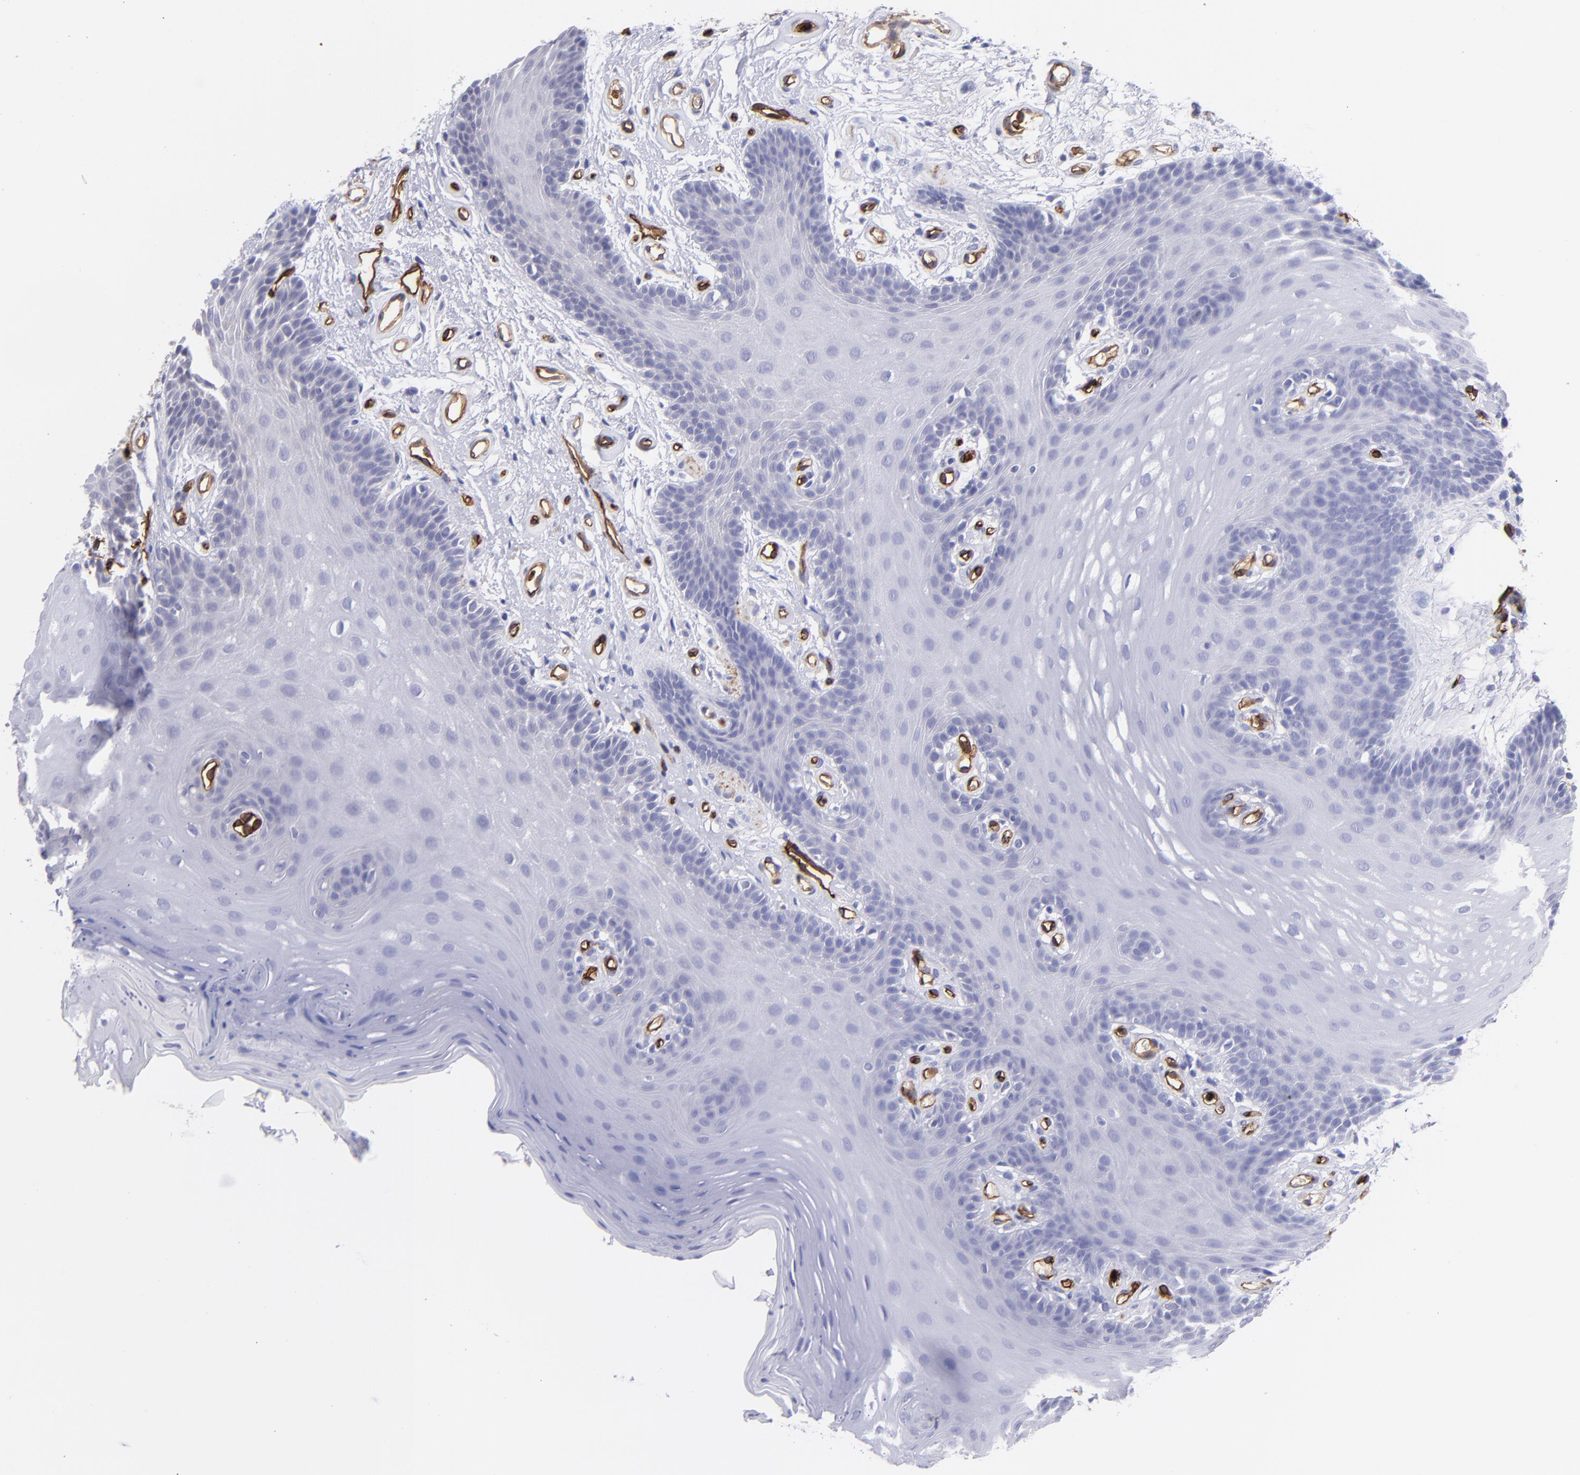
{"staining": {"intensity": "negative", "quantity": "none", "location": "none"}, "tissue": "oral mucosa", "cell_type": "Squamous epithelial cells", "image_type": "normal", "snomed": [{"axis": "morphology", "description": "Normal tissue, NOS"}, {"axis": "topography", "description": "Oral tissue"}], "caption": "Immunohistochemistry (IHC) photomicrograph of unremarkable oral mucosa: human oral mucosa stained with DAB demonstrates no significant protein positivity in squamous epithelial cells.", "gene": "DYSF", "patient": {"sex": "male", "age": 62}}